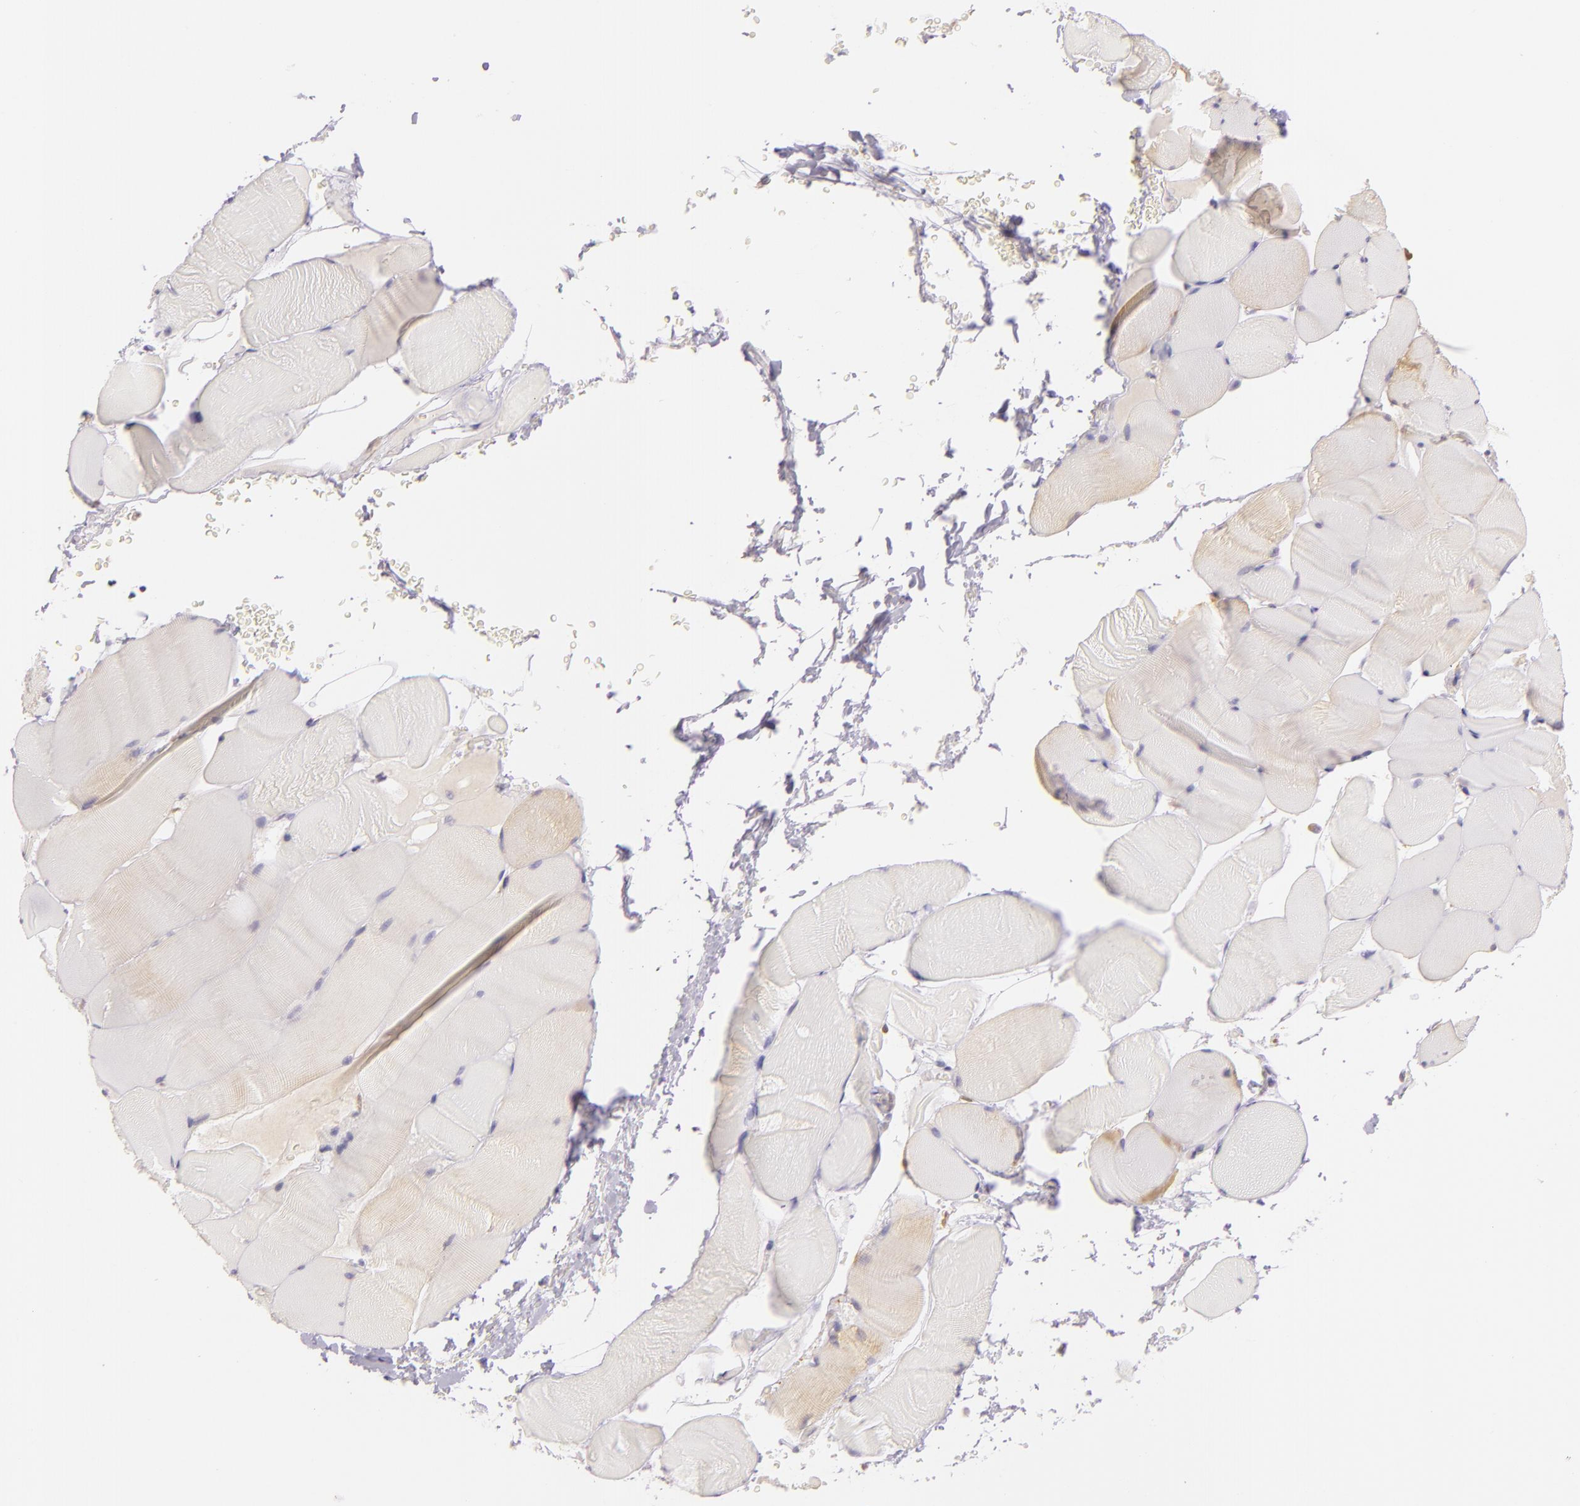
{"staining": {"intensity": "negative", "quantity": "none", "location": "none"}, "tissue": "skeletal muscle", "cell_type": "Myocytes", "image_type": "normal", "snomed": [{"axis": "morphology", "description": "Normal tissue, NOS"}, {"axis": "topography", "description": "Skeletal muscle"}], "caption": "A high-resolution micrograph shows IHC staining of normal skeletal muscle, which demonstrates no significant positivity in myocytes. Brightfield microscopy of immunohistochemistry stained with DAB (3,3'-diaminobenzidine) (brown) and hematoxylin (blue), captured at high magnification.", "gene": "CBS", "patient": {"sex": "male", "age": 62}}